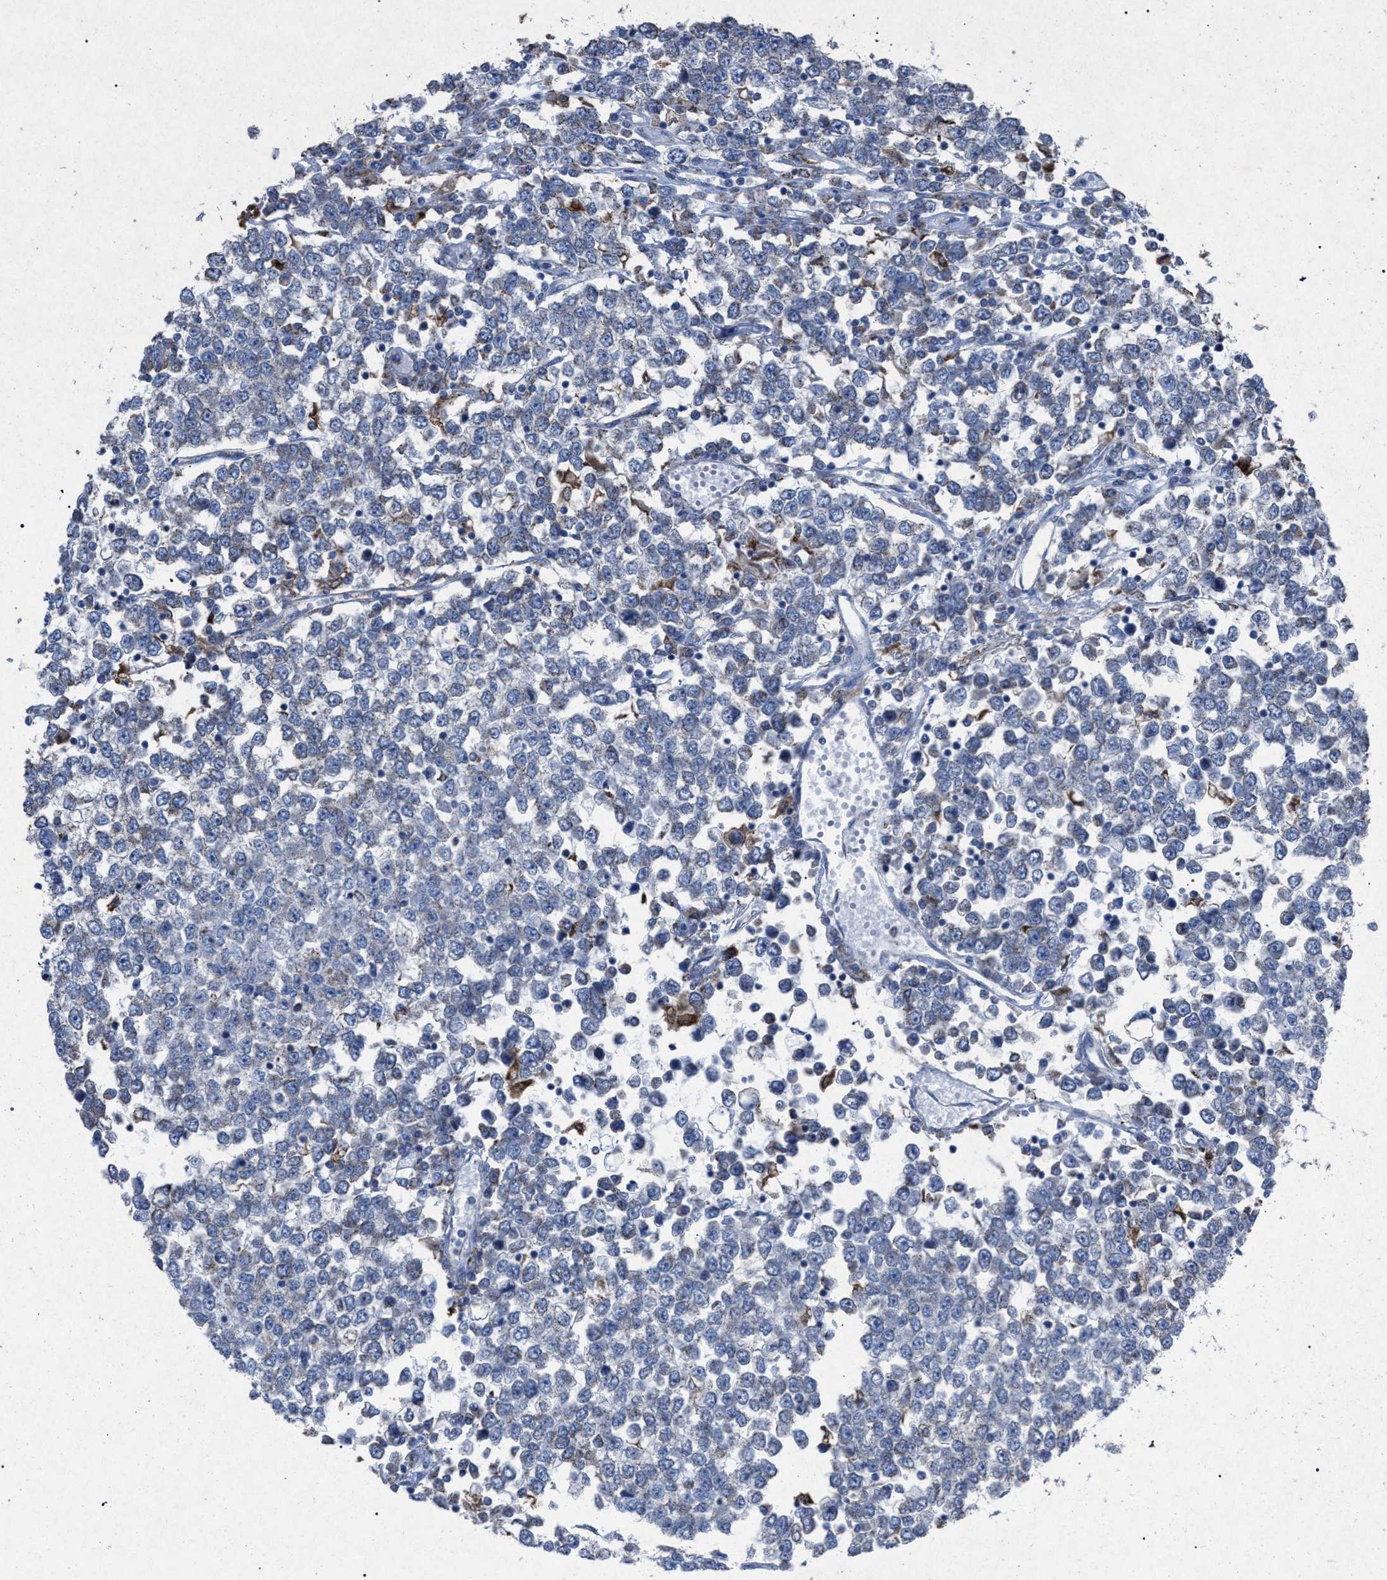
{"staining": {"intensity": "weak", "quantity": "<25%", "location": "cytoplasmic/membranous"}, "tissue": "testis cancer", "cell_type": "Tumor cells", "image_type": "cancer", "snomed": [{"axis": "morphology", "description": "Seminoma, NOS"}, {"axis": "topography", "description": "Testis"}], "caption": "Immunohistochemistry photomicrograph of neoplastic tissue: seminoma (testis) stained with DAB (3,3'-diaminobenzidine) displays no significant protein positivity in tumor cells. Nuclei are stained in blue.", "gene": "HSD17B4", "patient": {"sex": "male", "age": 65}}